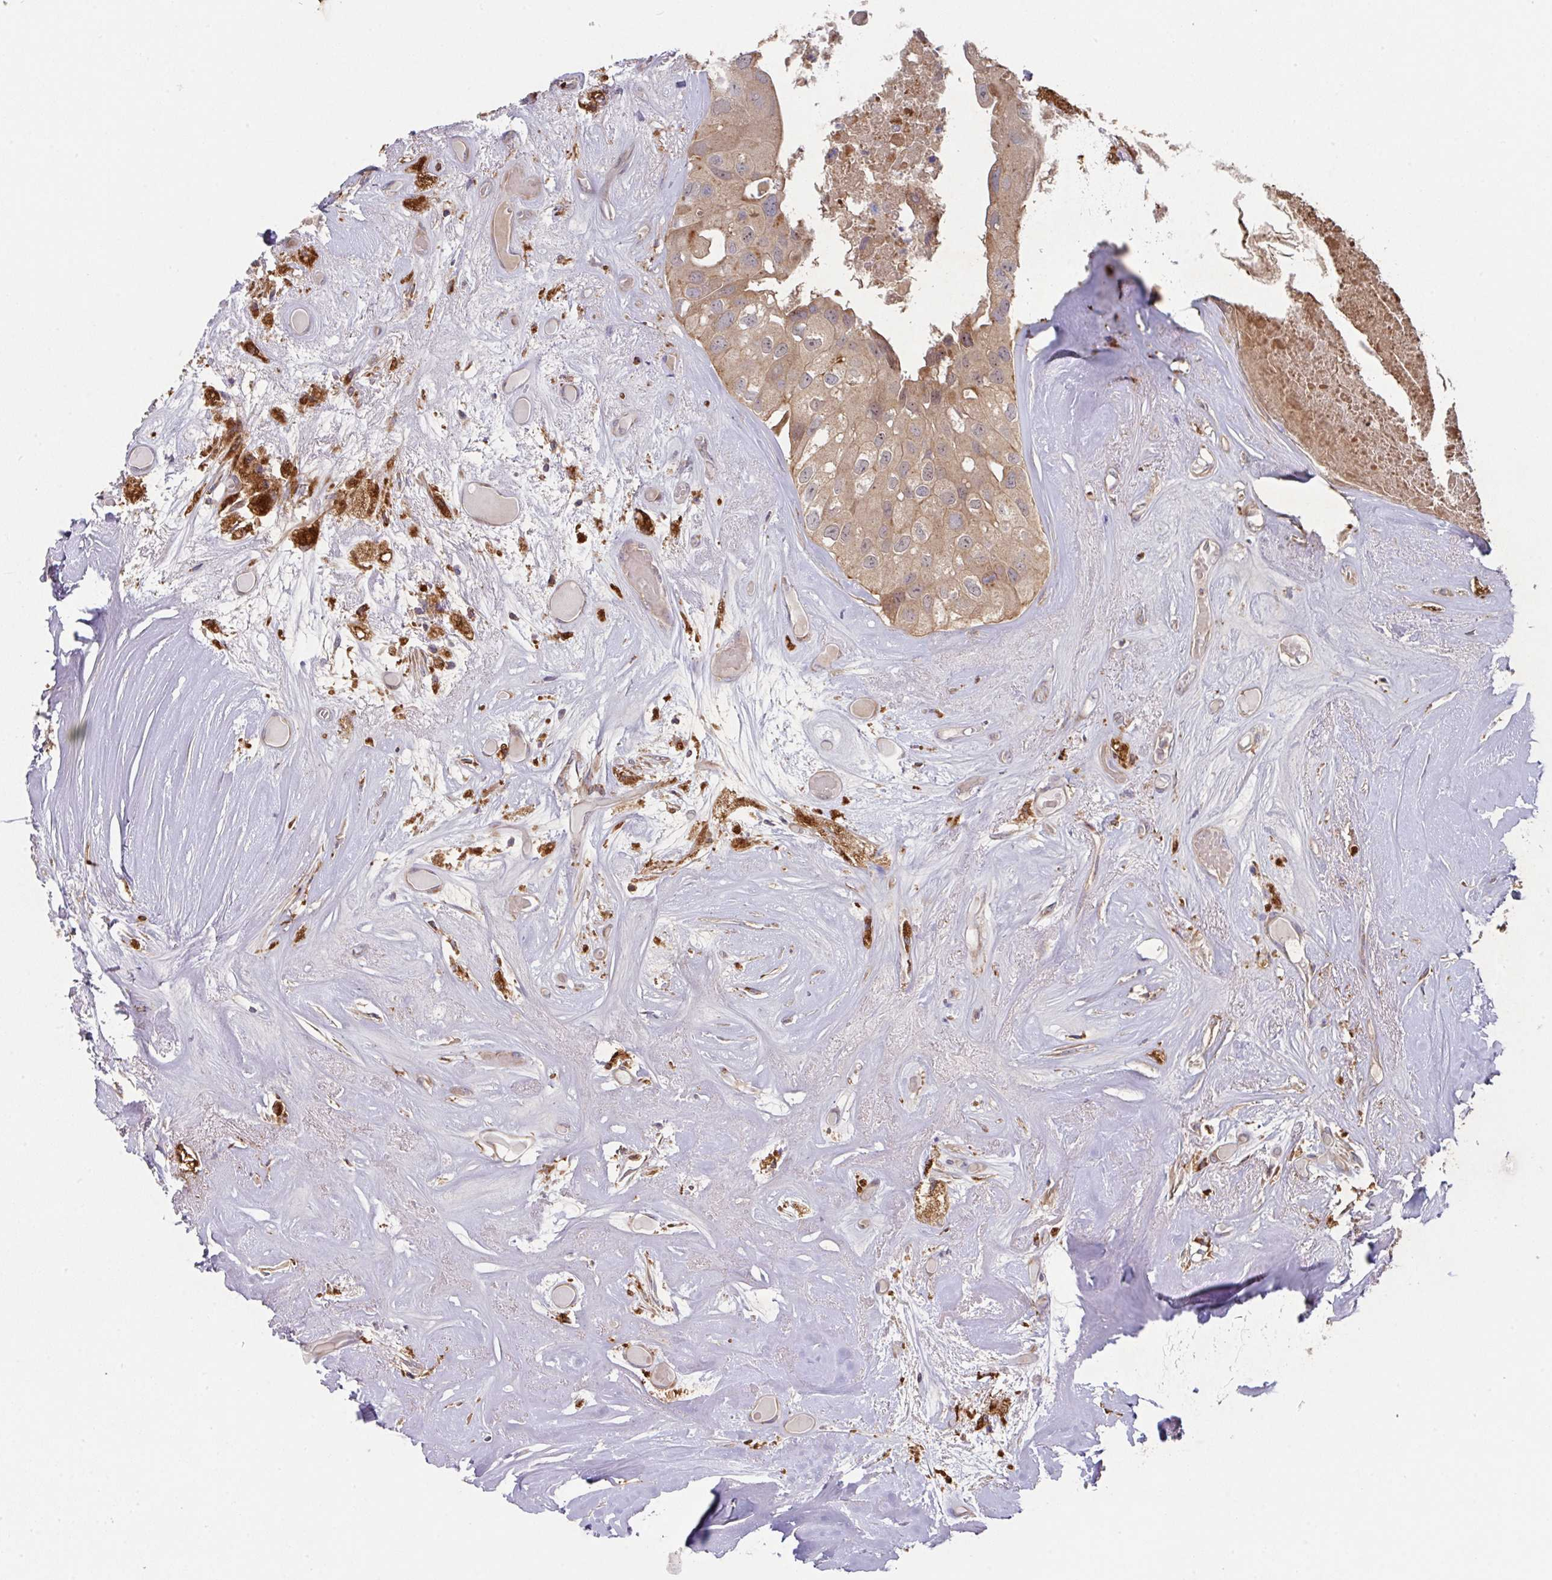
{"staining": {"intensity": "weak", "quantity": ">75%", "location": "cytoplasmic/membranous"}, "tissue": "head and neck cancer", "cell_type": "Tumor cells", "image_type": "cancer", "snomed": [{"axis": "morphology", "description": "Adenocarcinoma, NOS"}, {"axis": "morphology", "description": "Adenocarcinoma, metastatic, NOS"}, {"axis": "topography", "description": "Head-Neck"}], "caption": "A photomicrograph of human metastatic adenocarcinoma (head and neck) stained for a protein reveals weak cytoplasmic/membranous brown staining in tumor cells. (DAB = brown stain, brightfield microscopy at high magnification).", "gene": "TRIM14", "patient": {"sex": "male", "age": 75}}